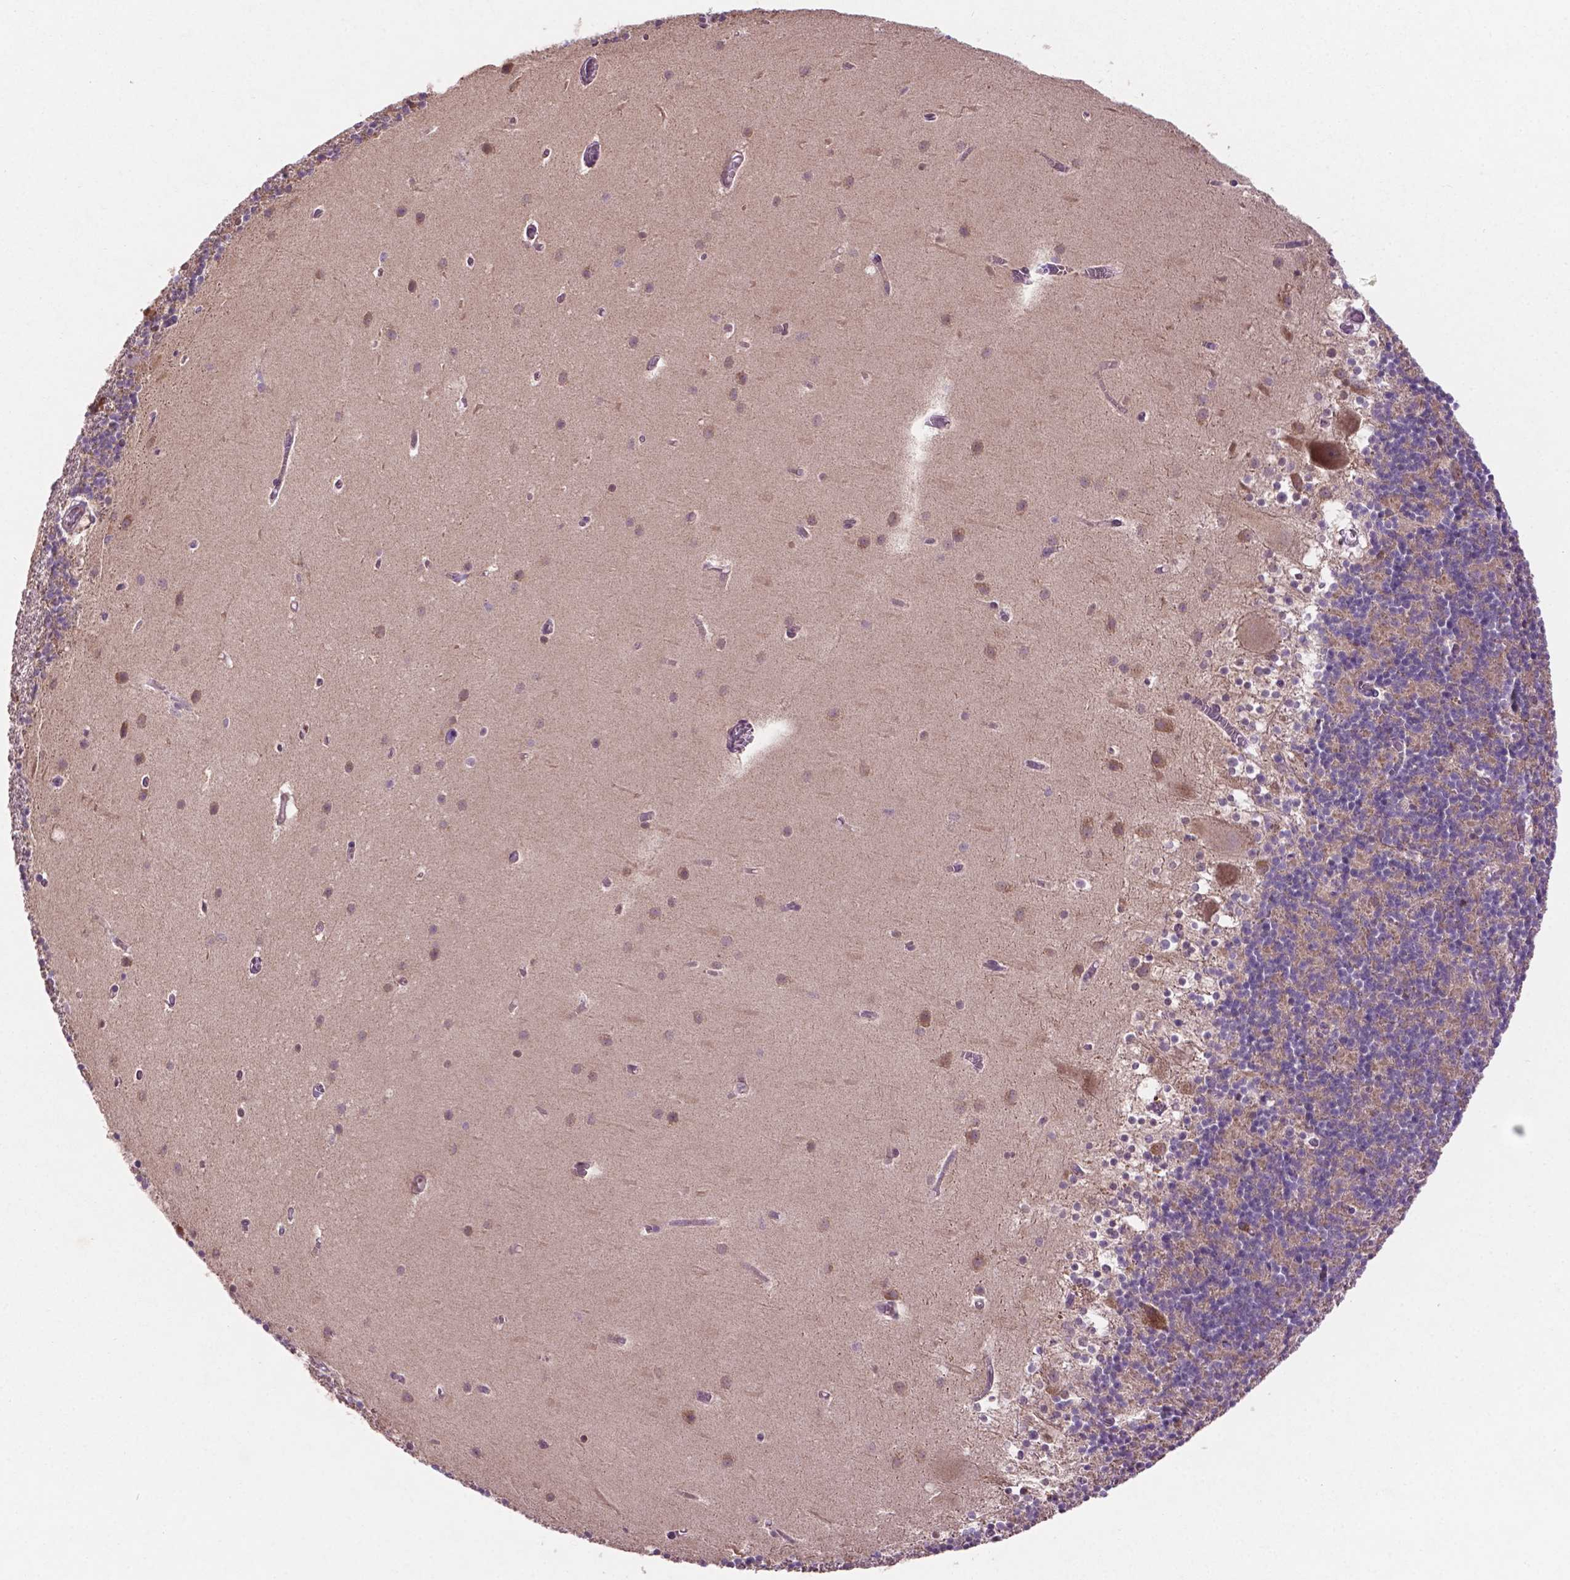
{"staining": {"intensity": "weak", "quantity": ">75%", "location": "cytoplasmic/membranous"}, "tissue": "cerebellum", "cell_type": "Cells in granular layer", "image_type": "normal", "snomed": [{"axis": "morphology", "description": "Normal tissue, NOS"}, {"axis": "topography", "description": "Cerebellum"}], "caption": "An image of human cerebellum stained for a protein exhibits weak cytoplasmic/membranous brown staining in cells in granular layer.", "gene": "ARL5C", "patient": {"sex": "male", "age": 70}}